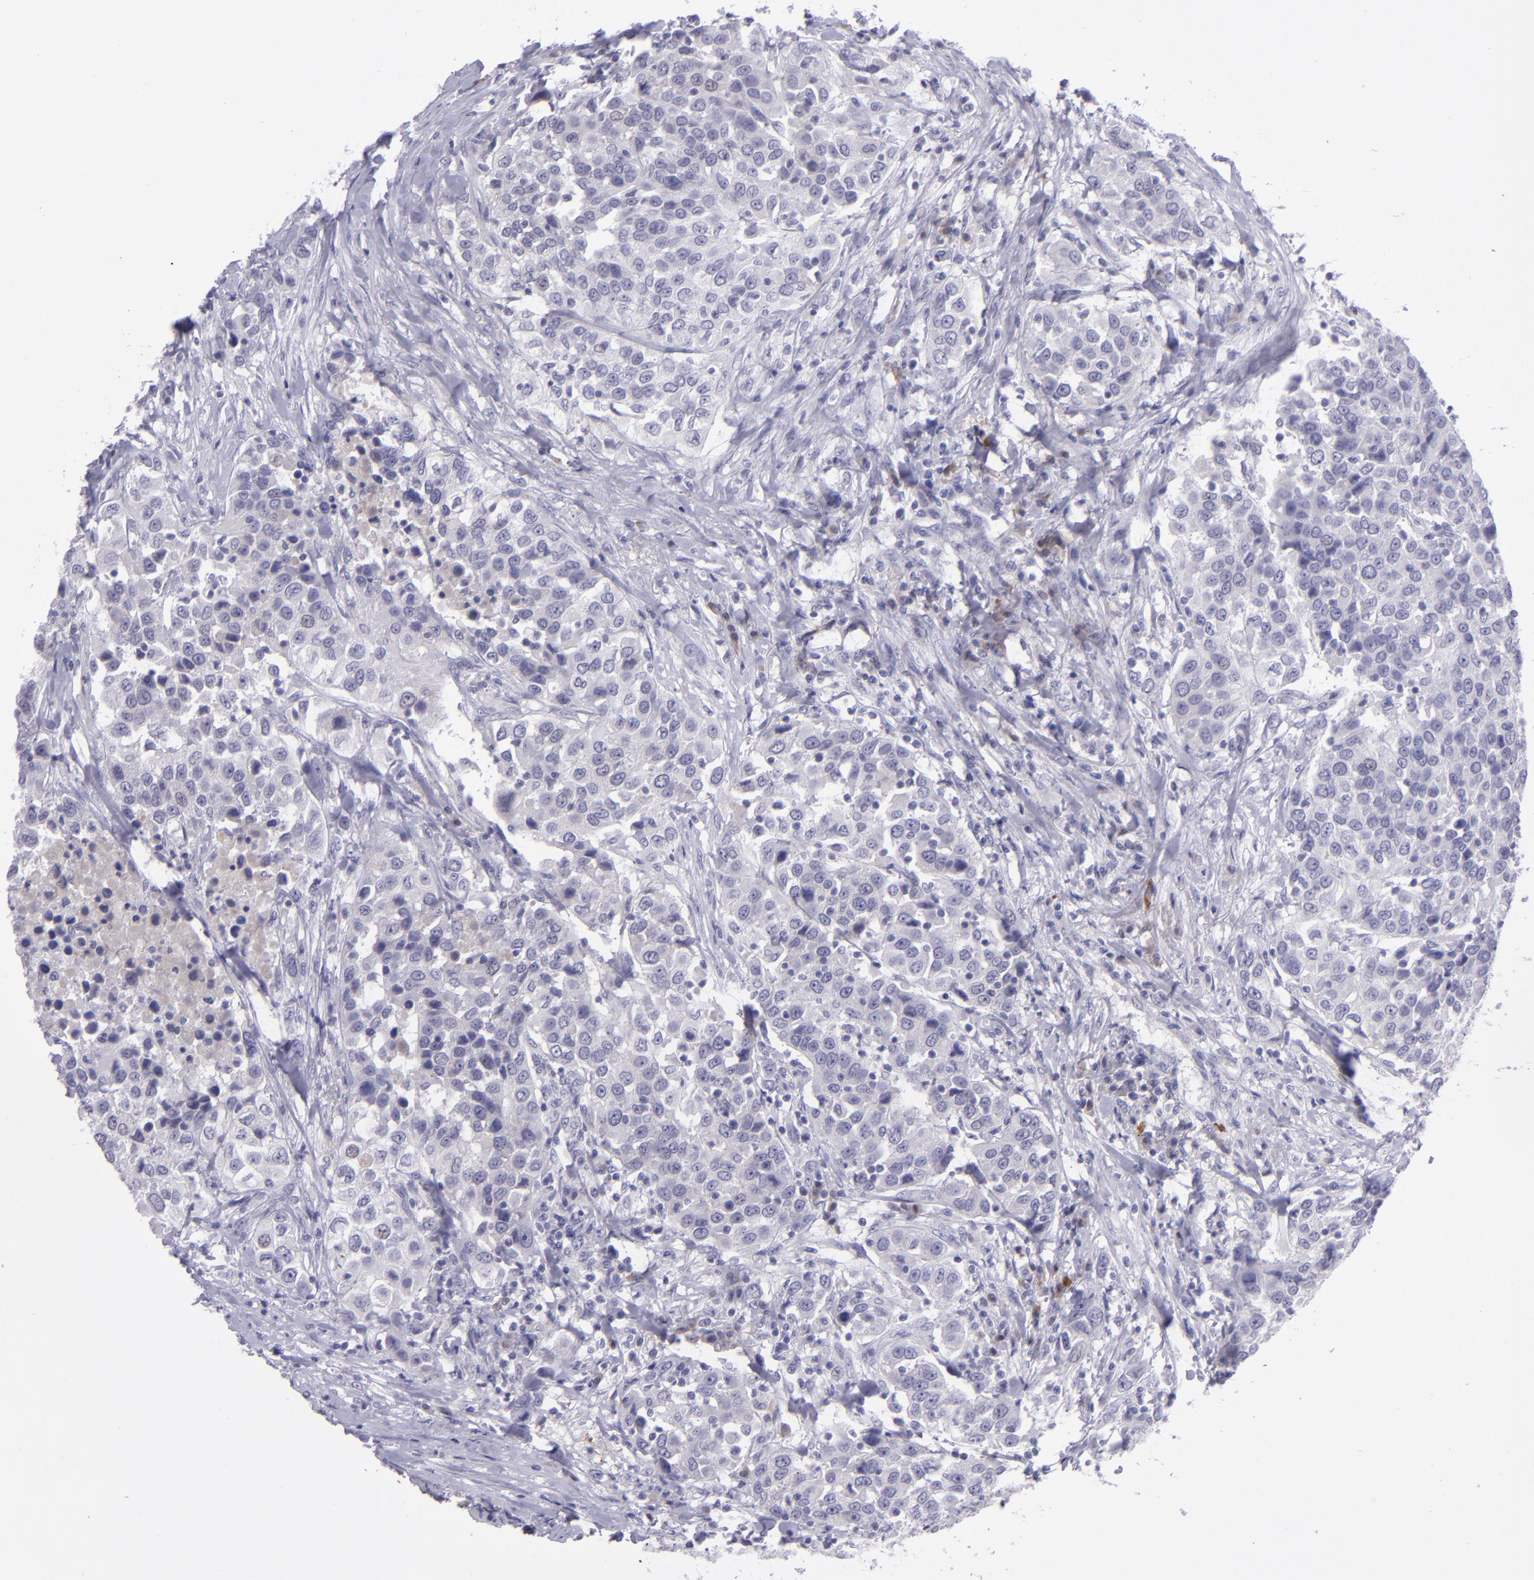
{"staining": {"intensity": "negative", "quantity": "none", "location": "none"}, "tissue": "urothelial cancer", "cell_type": "Tumor cells", "image_type": "cancer", "snomed": [{"axis": "morphology", "description": "Urothelial carcinoma, High grade"}, {"axis": "topography", "description": "Urinary bladder"}], "caption": "Immunohistochemistry image of neoplastic tissue: human urothelial cancer stained with DAB (3,3'-diaminobenzidine) exhibits no significant protein positivity in tumor cells.", "gene": "POU2F2", "patient": {"sex": "female", "age": 80}}